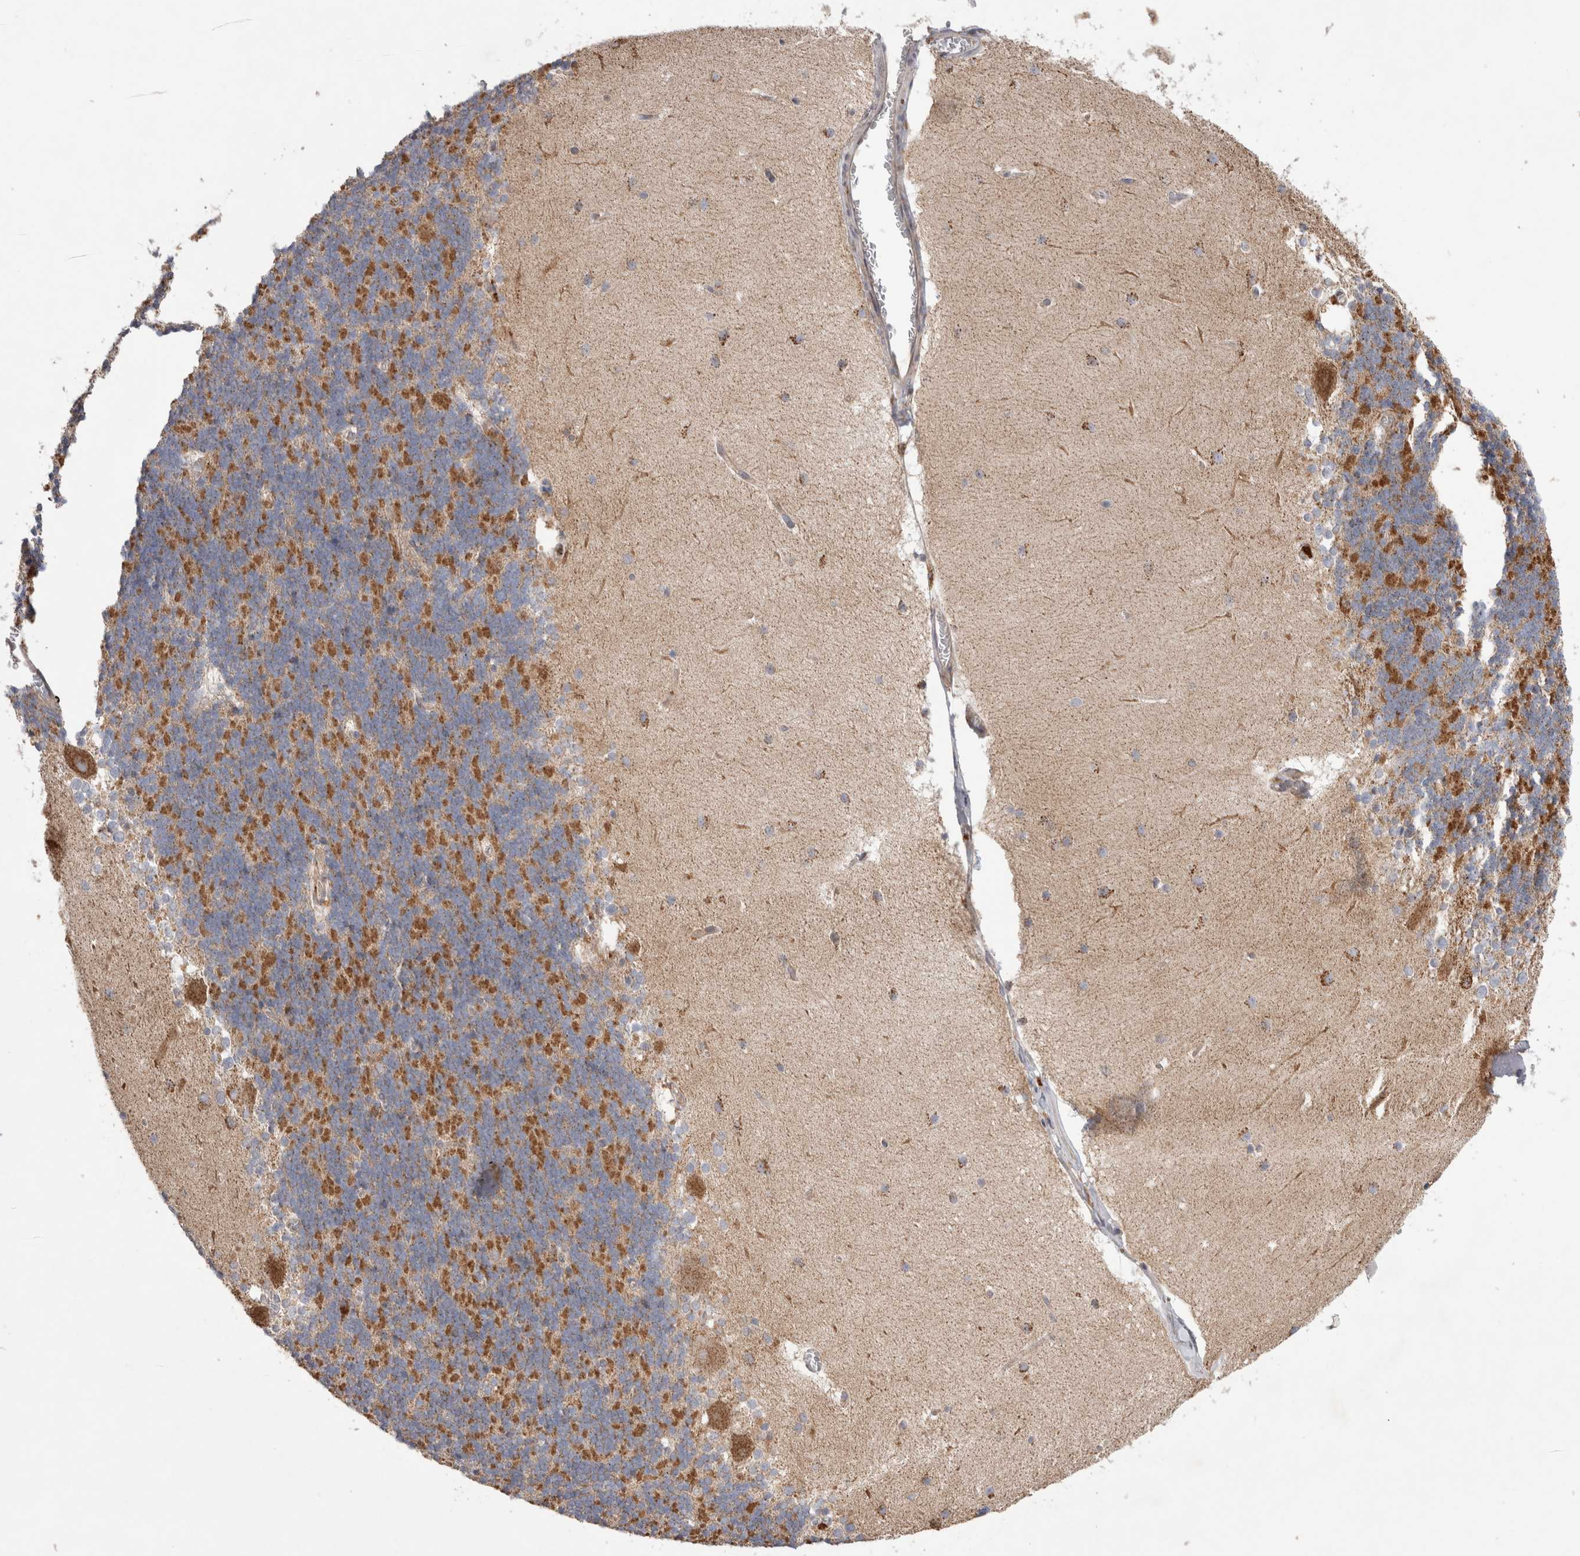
{"staining": {"intensity": "moderate", "quantity": "25%-75%", "location": "cytoplasmic/membranous"}, "tissue": "cerebellum", "cell_type": "Cells in granular layer", "image_type": "normal", "snomed": [{"axis": "morphology", "description": "Normal tissue, NOS"}, {"axis": "topography", "description": "Cerebellum"}], "caption": "Benign cerebellum exhibits moderate cytoplasmic/membranous staining in about 25%-75% of cells in granular layer.", "gene": "TBC1D16", "patient": {"sex": "female", "age": 19}}